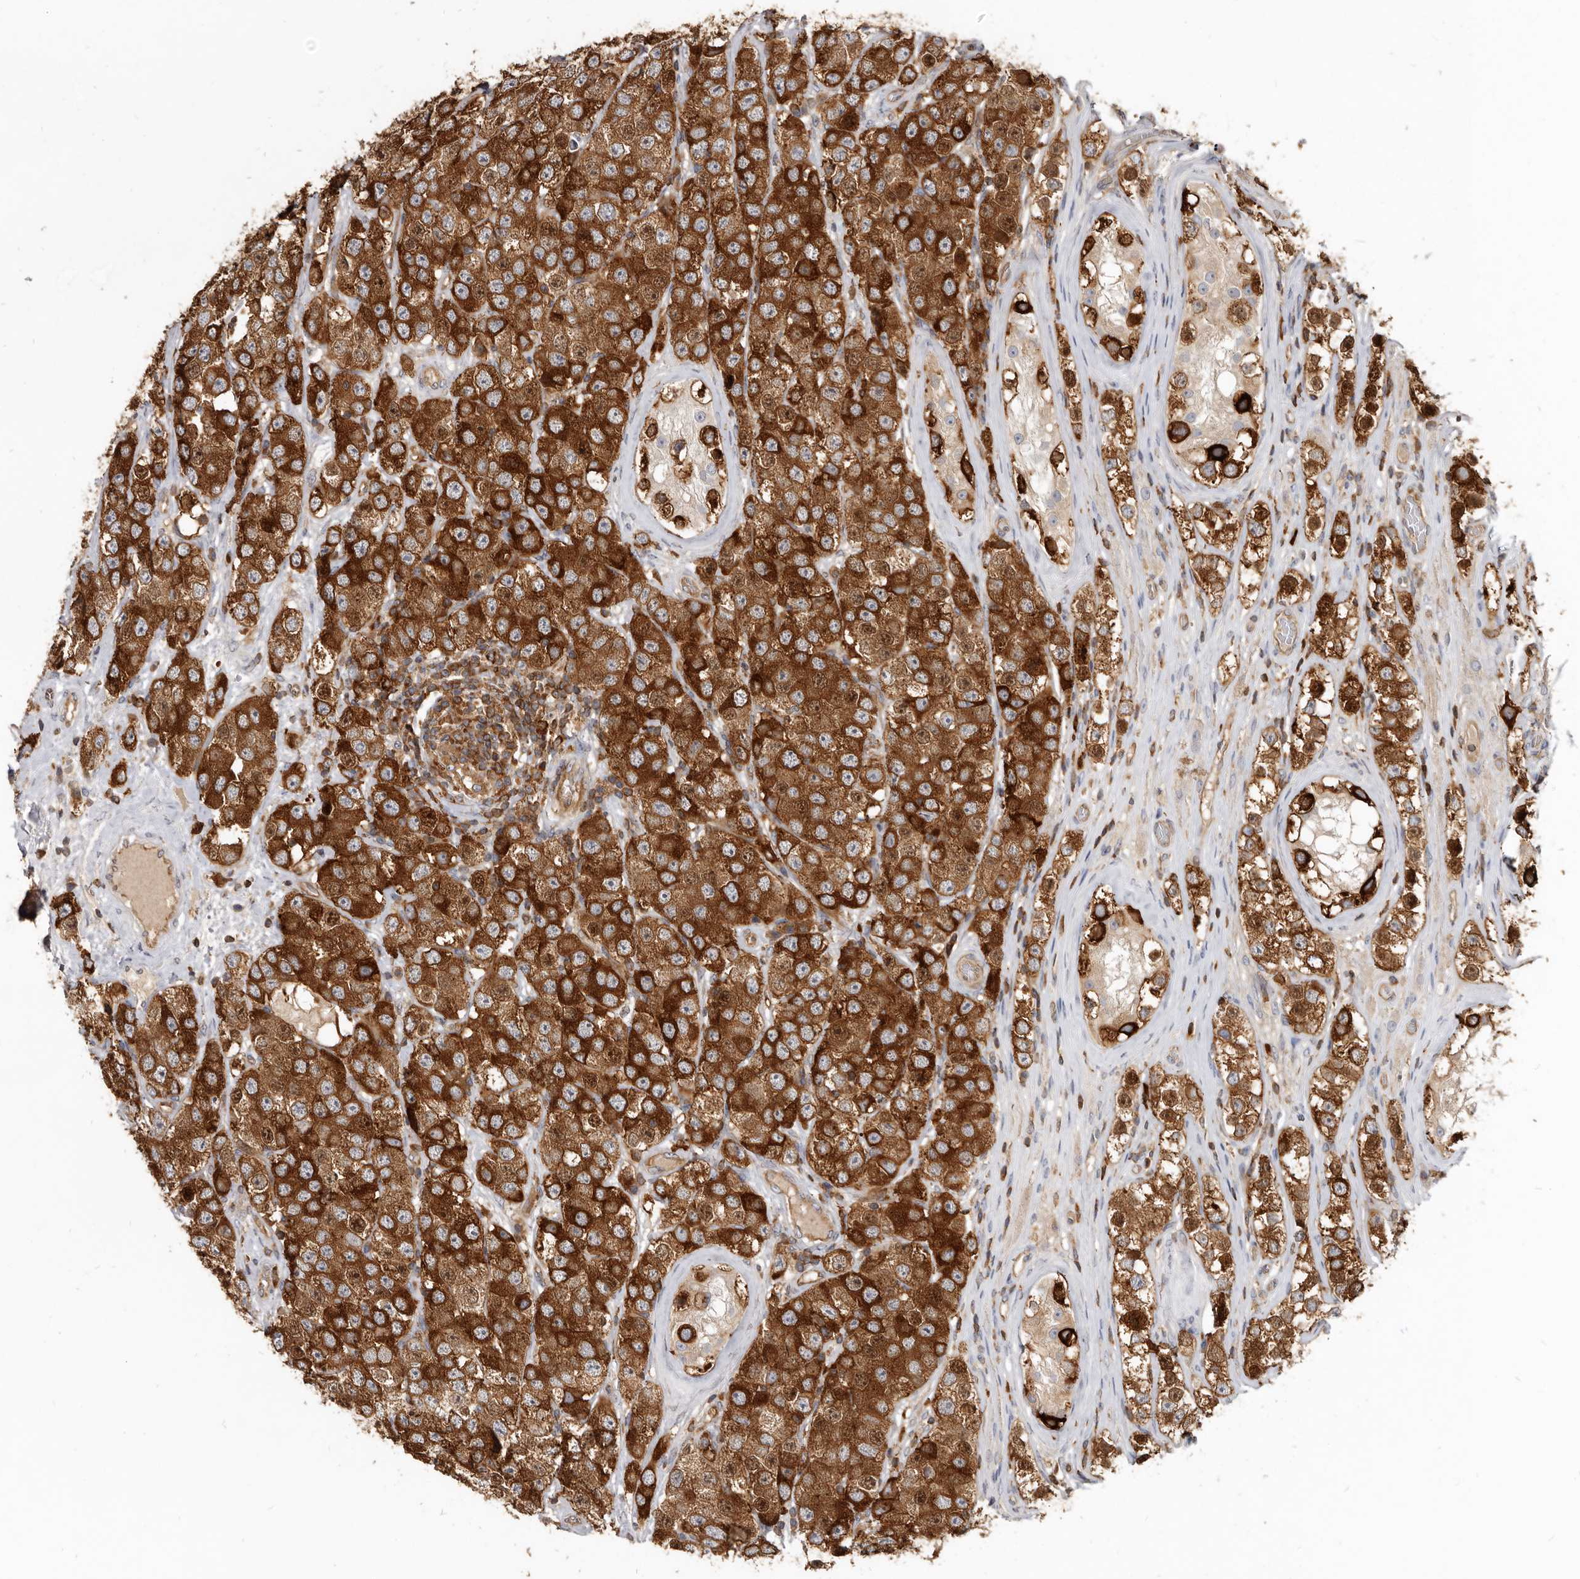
{"staining": {"intensity": "strong", "quantity": ">75%", "location": "cytoplasmic/membranous"}, "tissue": "testis cancer", "cell_type": "Tumor cells", "image_type": "cancer", "snomed": [{"axis": "morphology", "description": "Seminoma, NOS"}, {"axis": "topography", "description": "Testis"}], "caption": "Immunohistochemistry staining of testis seminoma, which shows high levels of strong cytoplasmic/membranous positivity in approximately >75% of tumor cells indicating strong cytoplasmic/membranous protein expression. The staining was performed using DAB (3,3'-diaminobenzidine) (brown) for protein detection and nuclei were counterstained in hematoxylin (blue).", "gene": "CBL", "patient": {"sex": "male", "age": 28}}